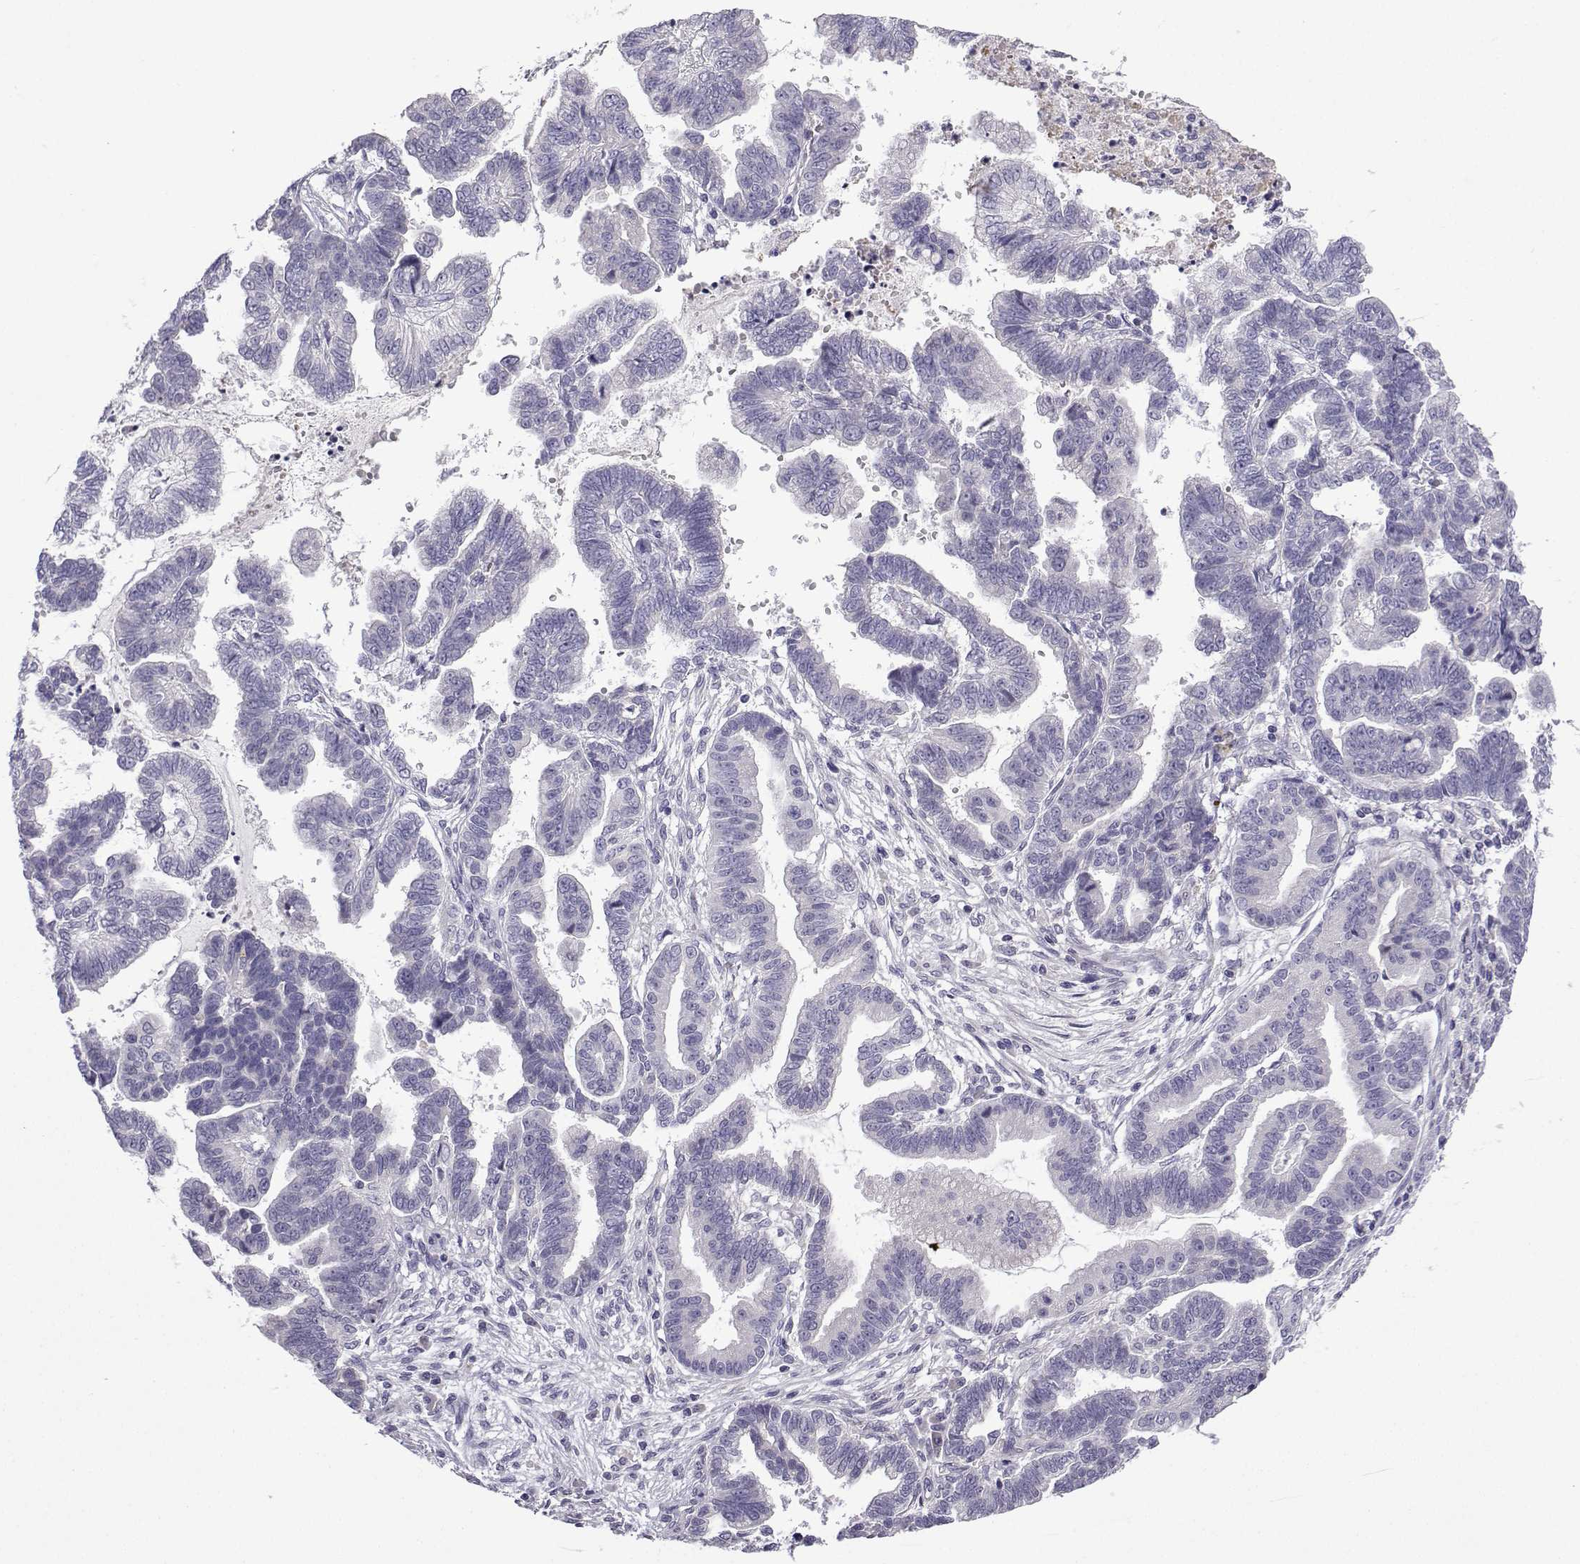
{"staining": {"intensity": "negative", "quantity": "none", "location": "none"}, "tissue": "stomach cancer", "cell_type": "Tumor cells", "image_type": "cancer", "snomed": [{"axis": "morphology", "description": "Adenocarcinoma, NOS"}, {"axis": "topography", "description": "Stomach"}], "caption": "This is an immunohistochemistry (IHC) histopathology image of human stomach adenocarcinoma. There is no staining in tumor cells.", "gene": "SPACA7", "patient": {"sex": "male", "age": 83}}